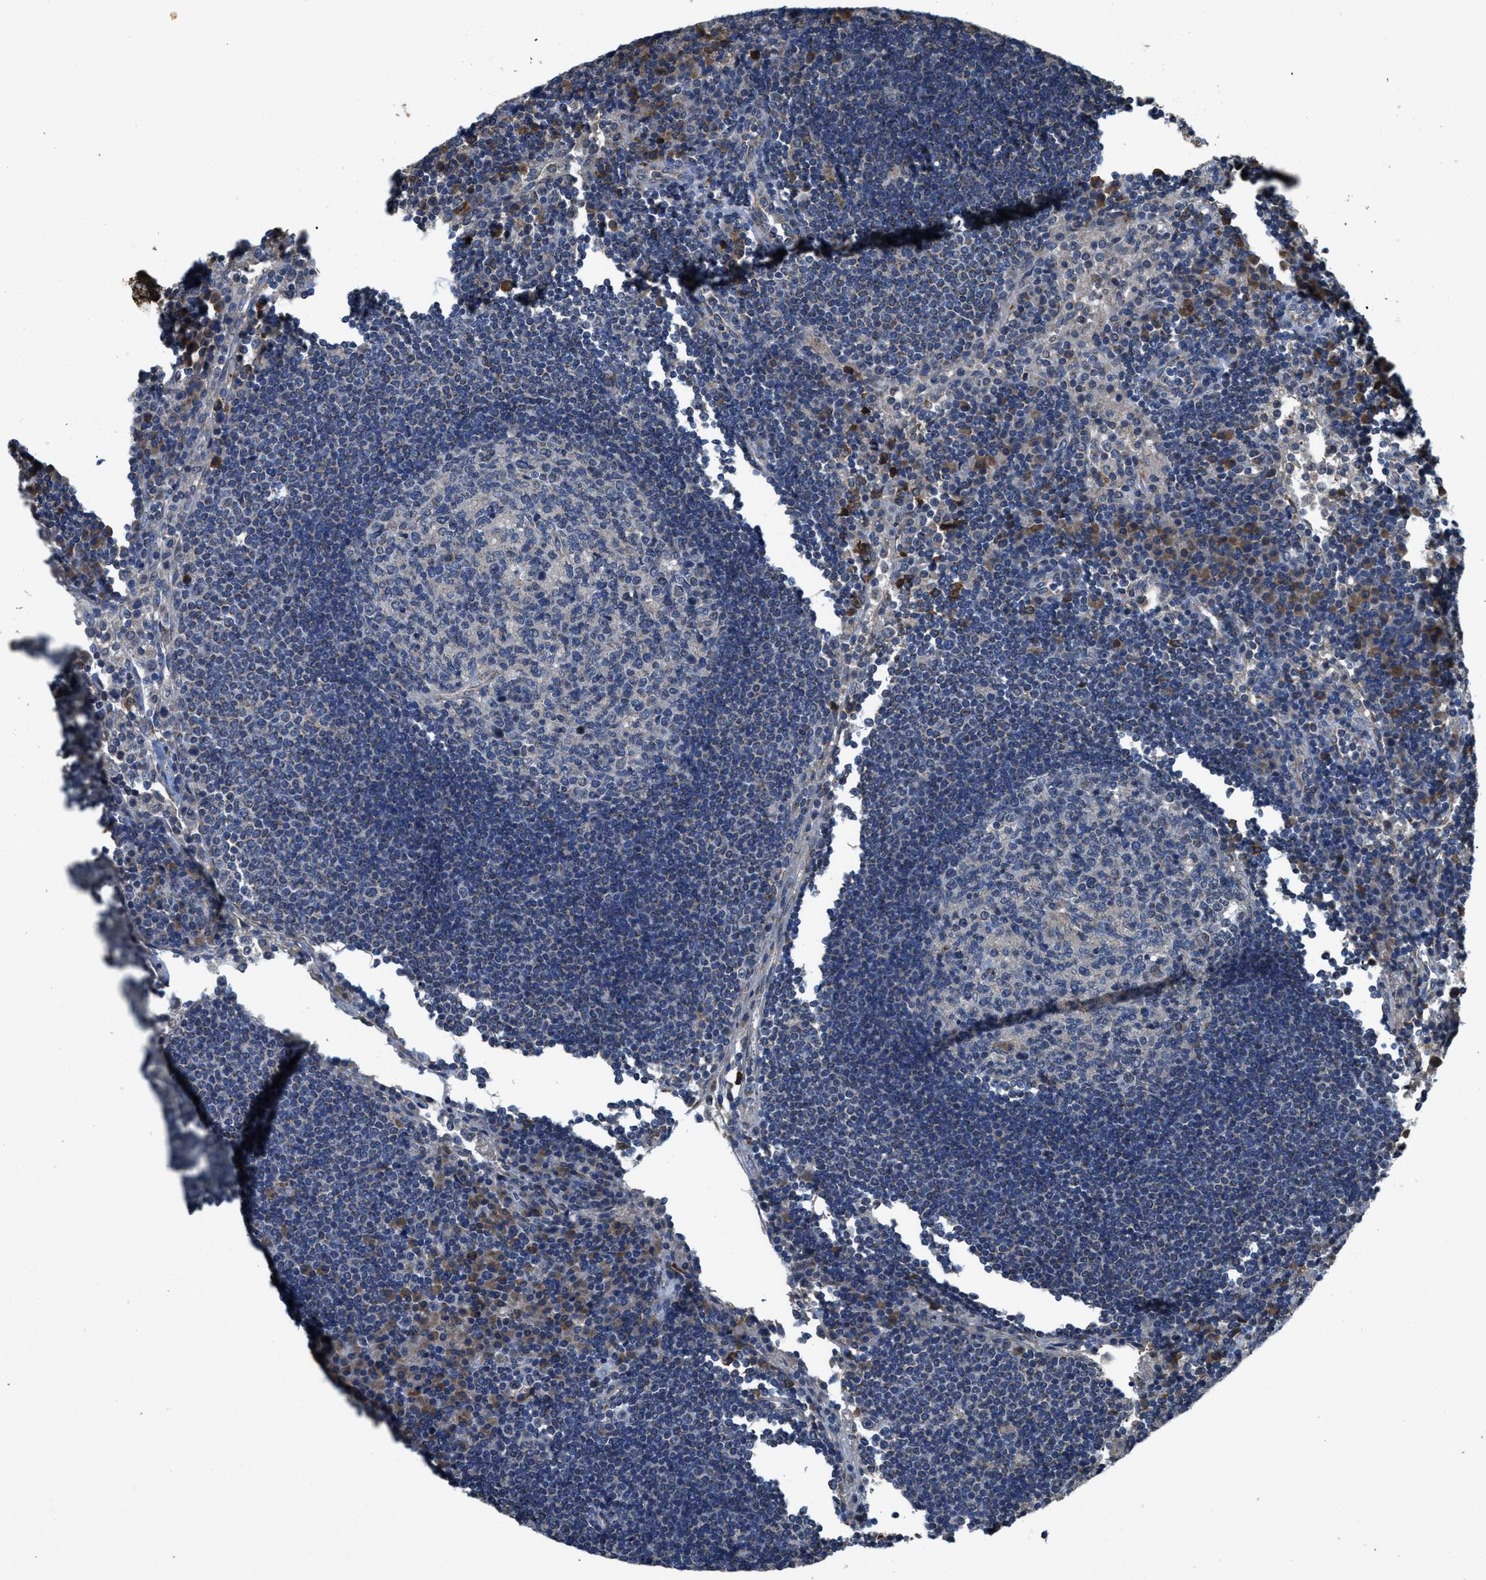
{"staining": {"intensity": "negative", "quantity": "none", "location": "none"}, "tissue": "lymph node", "cell_type": "Germinal center cells", "image_type": "normal", "snomed": [{"axis": "morphology", "description": "Normal tissue, NOS"}, {"axis": "topography", "description": "Lymph node"}], "caption": "This is an IHC micrograph of benign human lymph node. There is no positivity in germinal center cells.", "gene": "PDP1", "patient": {"sex": "female", "age": 53}}